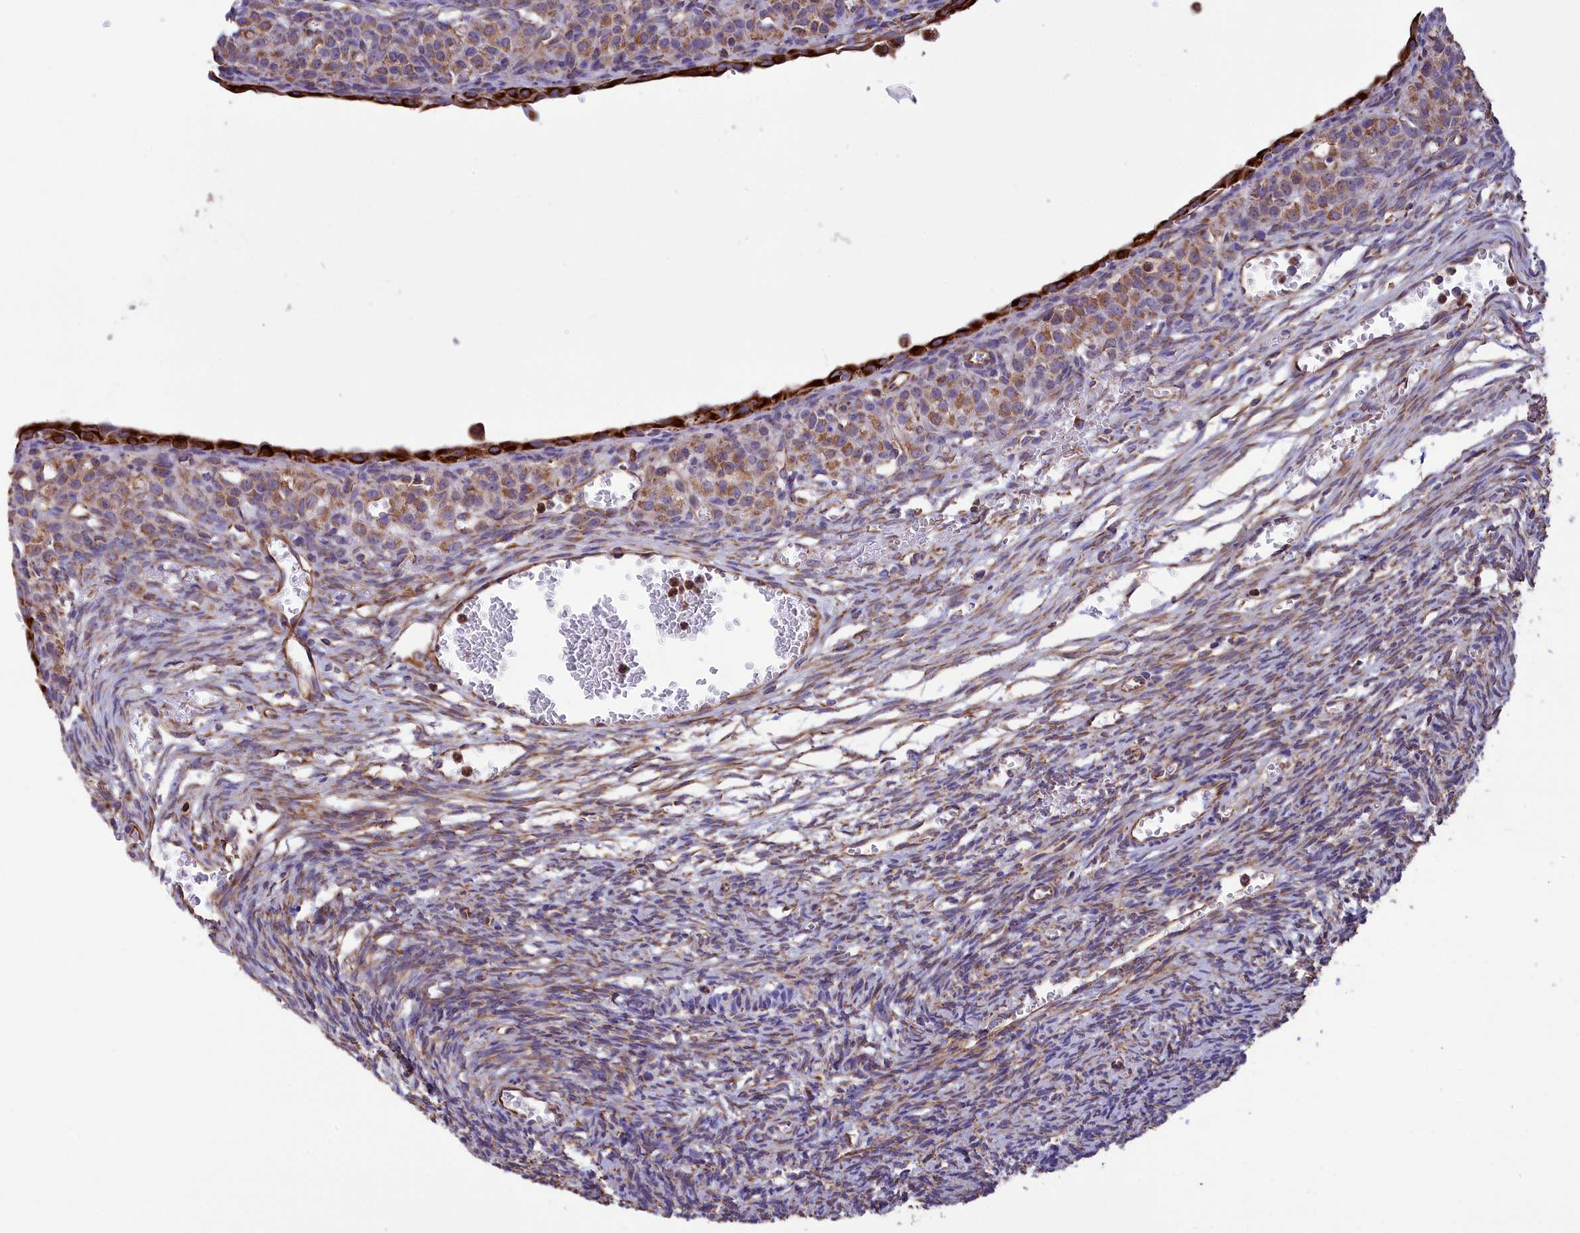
{"staining": {"intensity": "moderate", "quantity": ">75%", "location": "cytoplasmic/membranous"}, "tissue": "ovary", "cell_type": "Follicle cells", "image_type": "normal", "snomed": [{"axis": "morphology", "description": "Normal tissue, NOS"}, {"axis": "topography", "description": "Ovary"}], "caption": "The image demonstrates a brown stain indicating the presence of a protein in the cytoplasmic/membranous of follicle cells in ovary. (Stains: DAB in brown, nuclei in blue, Microscopy: brightfield microscopy at high magnification).", "gene": "GATB", "patient": {"sex": "female", "age": 39}}